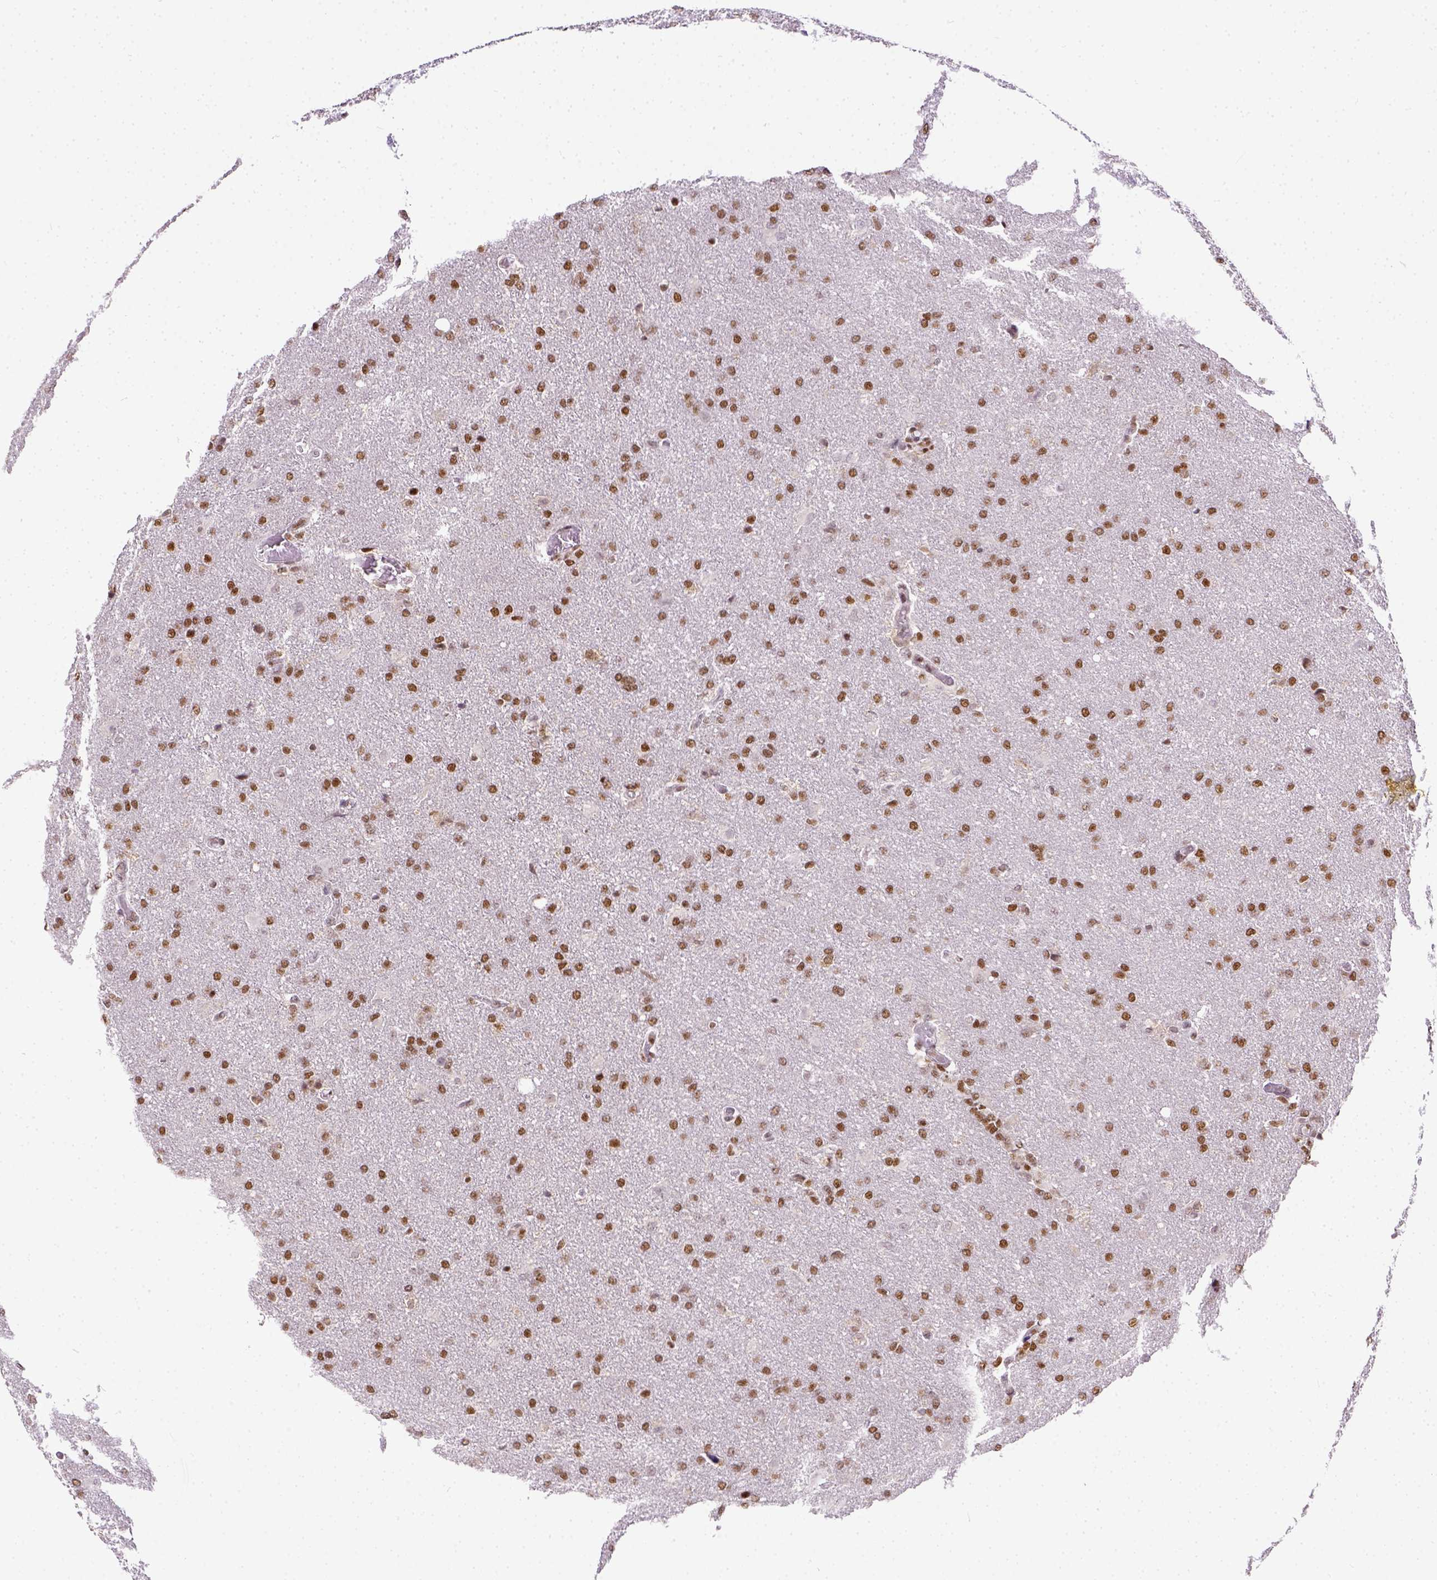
{"staining": {"intensity": "moderate", "quantity": ">75%", "location": "nuclear"}, "tissue": "glioma", "cell_type": "Tumor cells", "image_type": "cancer", "snomed": [{"axis": "morphology", "description": "Glioma, malignant, High grade"}, {"axis": "topography", "description": "Brain"}], "caption": "IHC micrograph of neoplastic tissue: human glioma stained using immunohistochemistry (IHC) reveals medium levels of moderate protein expression localized specifically in the nuclear of tumor cells, appearing as a nuclear brown color.", "gene": "ERCC1", "patient": {"sex": "male", "age": 68}}